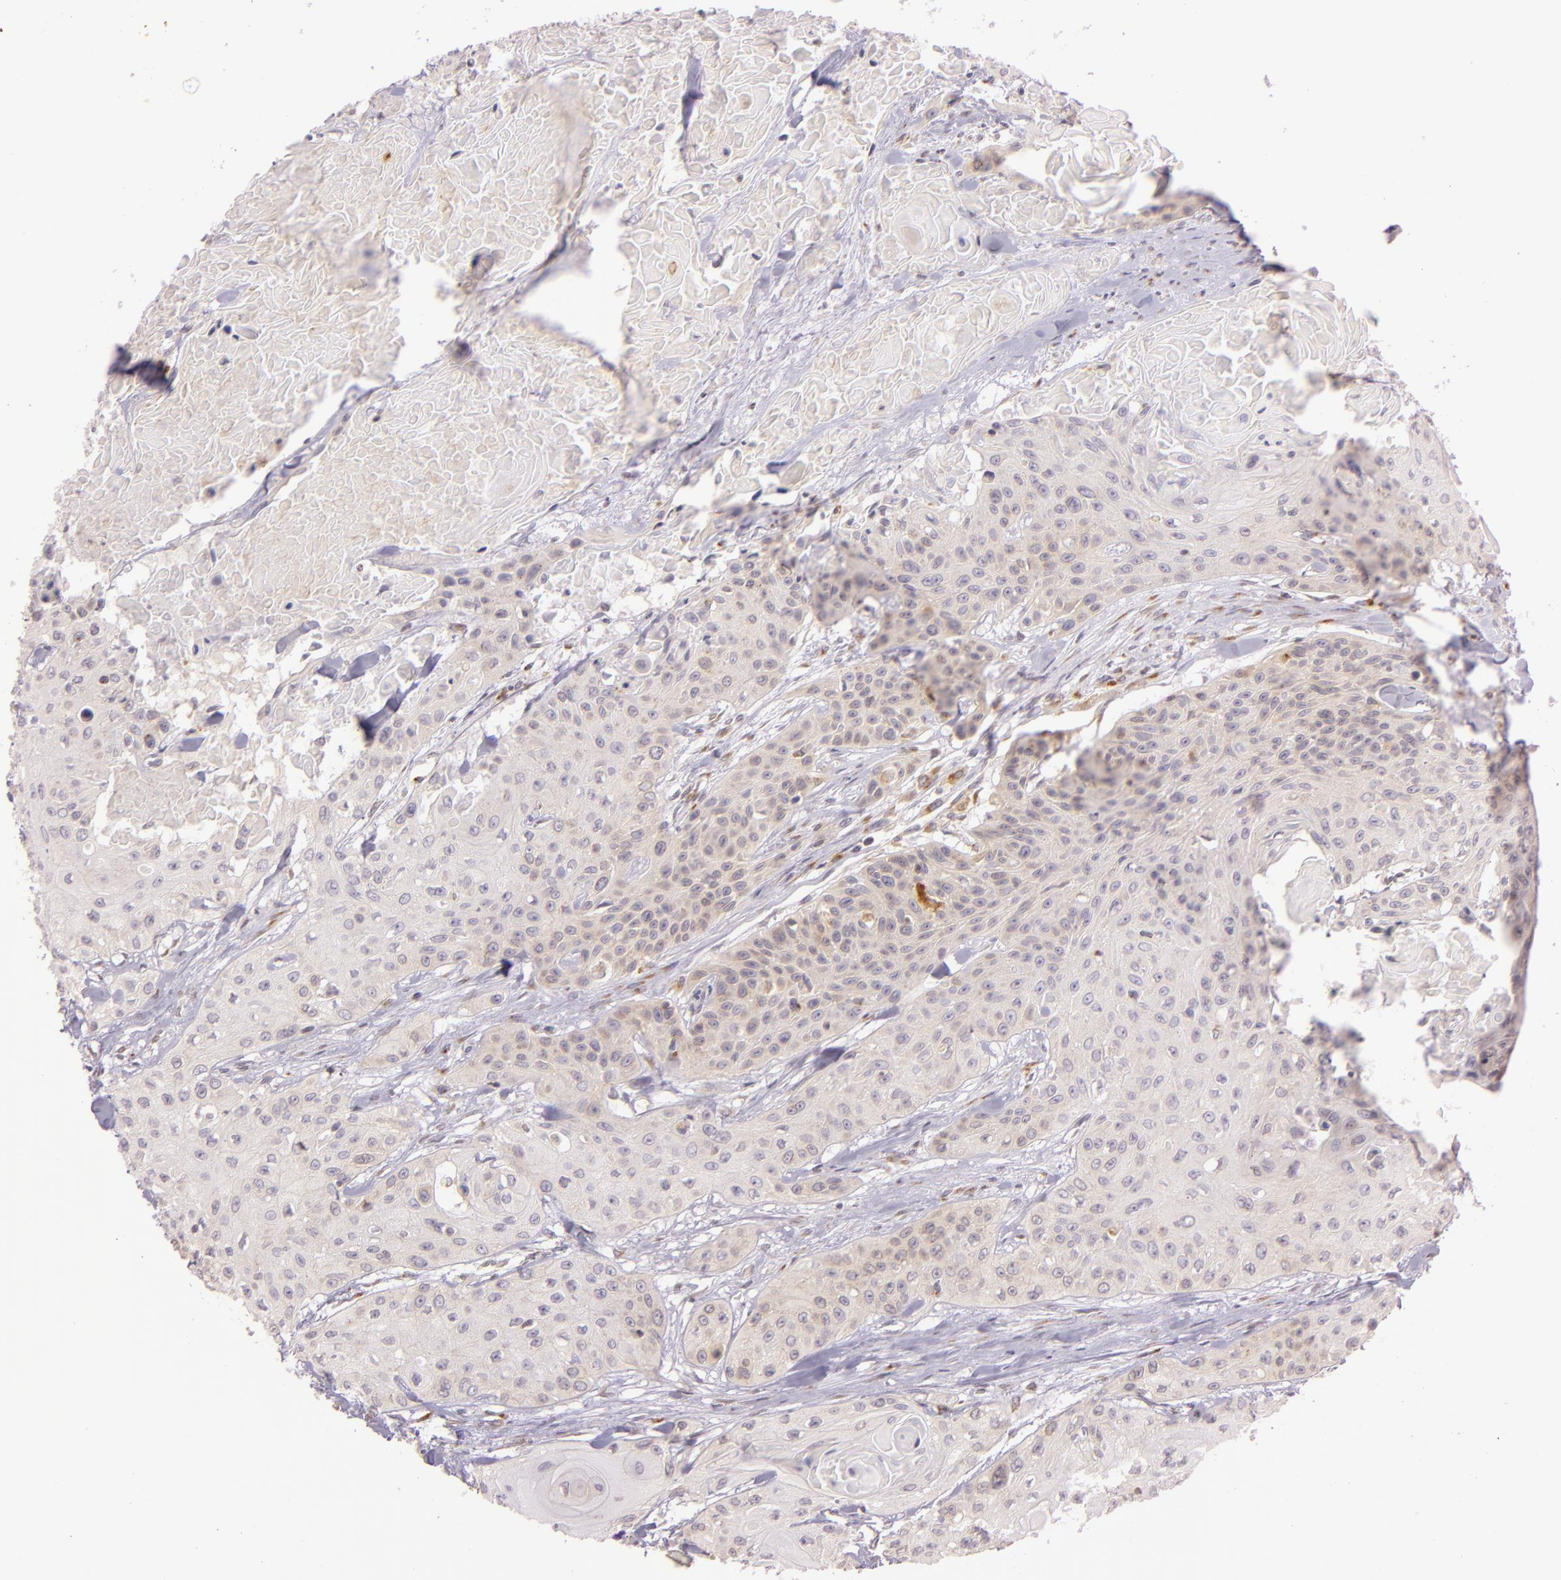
{"staining": {"intensity": "weak", "quantity": ">75%", "location": "cytoplasmic/membranous"}, "tissue": "head and neck cancer", "cell_type": "Tumor cells", "image_type": "cancer", "snomed": [{"axis": "morphology", "description": "Squamous cell carcinoma, NOS"}, {"axis": "morphology", "description": "Squamous cell carcinoma, metastatic, NOS"}, {"axis": "topography", "description": "Lymph node"}, {"axis": "topography", "description": "Salivary gland"}, {"axis": "topography", "description": "Head-Neck"}], "caption": "Weak cytoplasmic/membranous protein positivity is identified in about >75% of tumor cells in head and neck cancer.", "gene": "LGMN", "patient": {"sex": "female", "age": 74}}